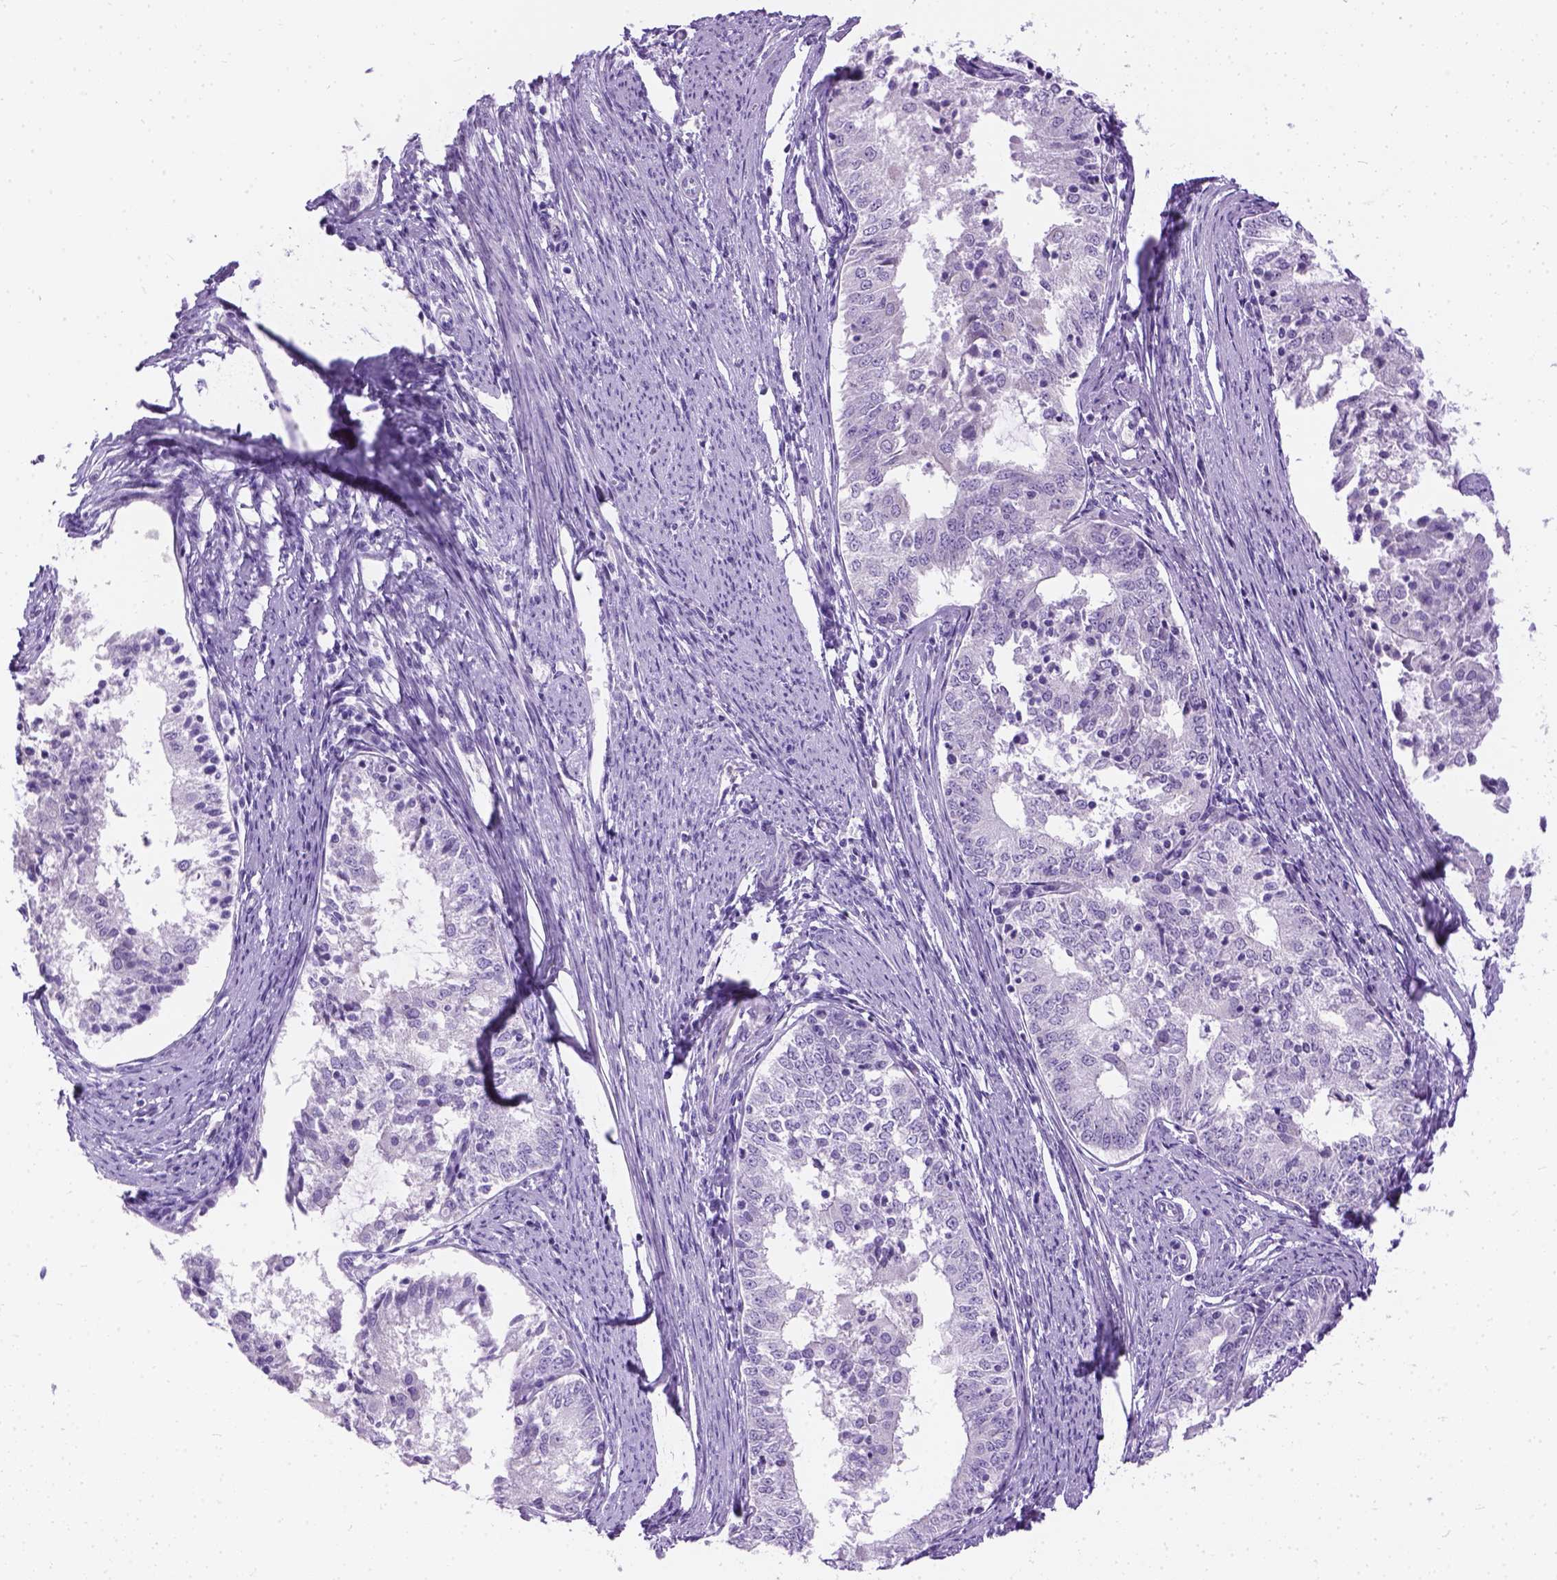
{"staining": {"intensity": "negative", "quantity": "none", "location": "none"}, "tissue": "endometrial cancer", "cell_type": "Tumor cells", "image_type": "cancer", "snomed": [{"axis": "morphology", "description": "Adenocarcinoma, NOS"}, {"axis": "topography", "description": "Endometrium"}], "caption": "There is no significant staining in tumor cells of endometrial adenocarcinoma.", "gene": "TMEM38A", "patient": {"sex": "female", "age": 57}}